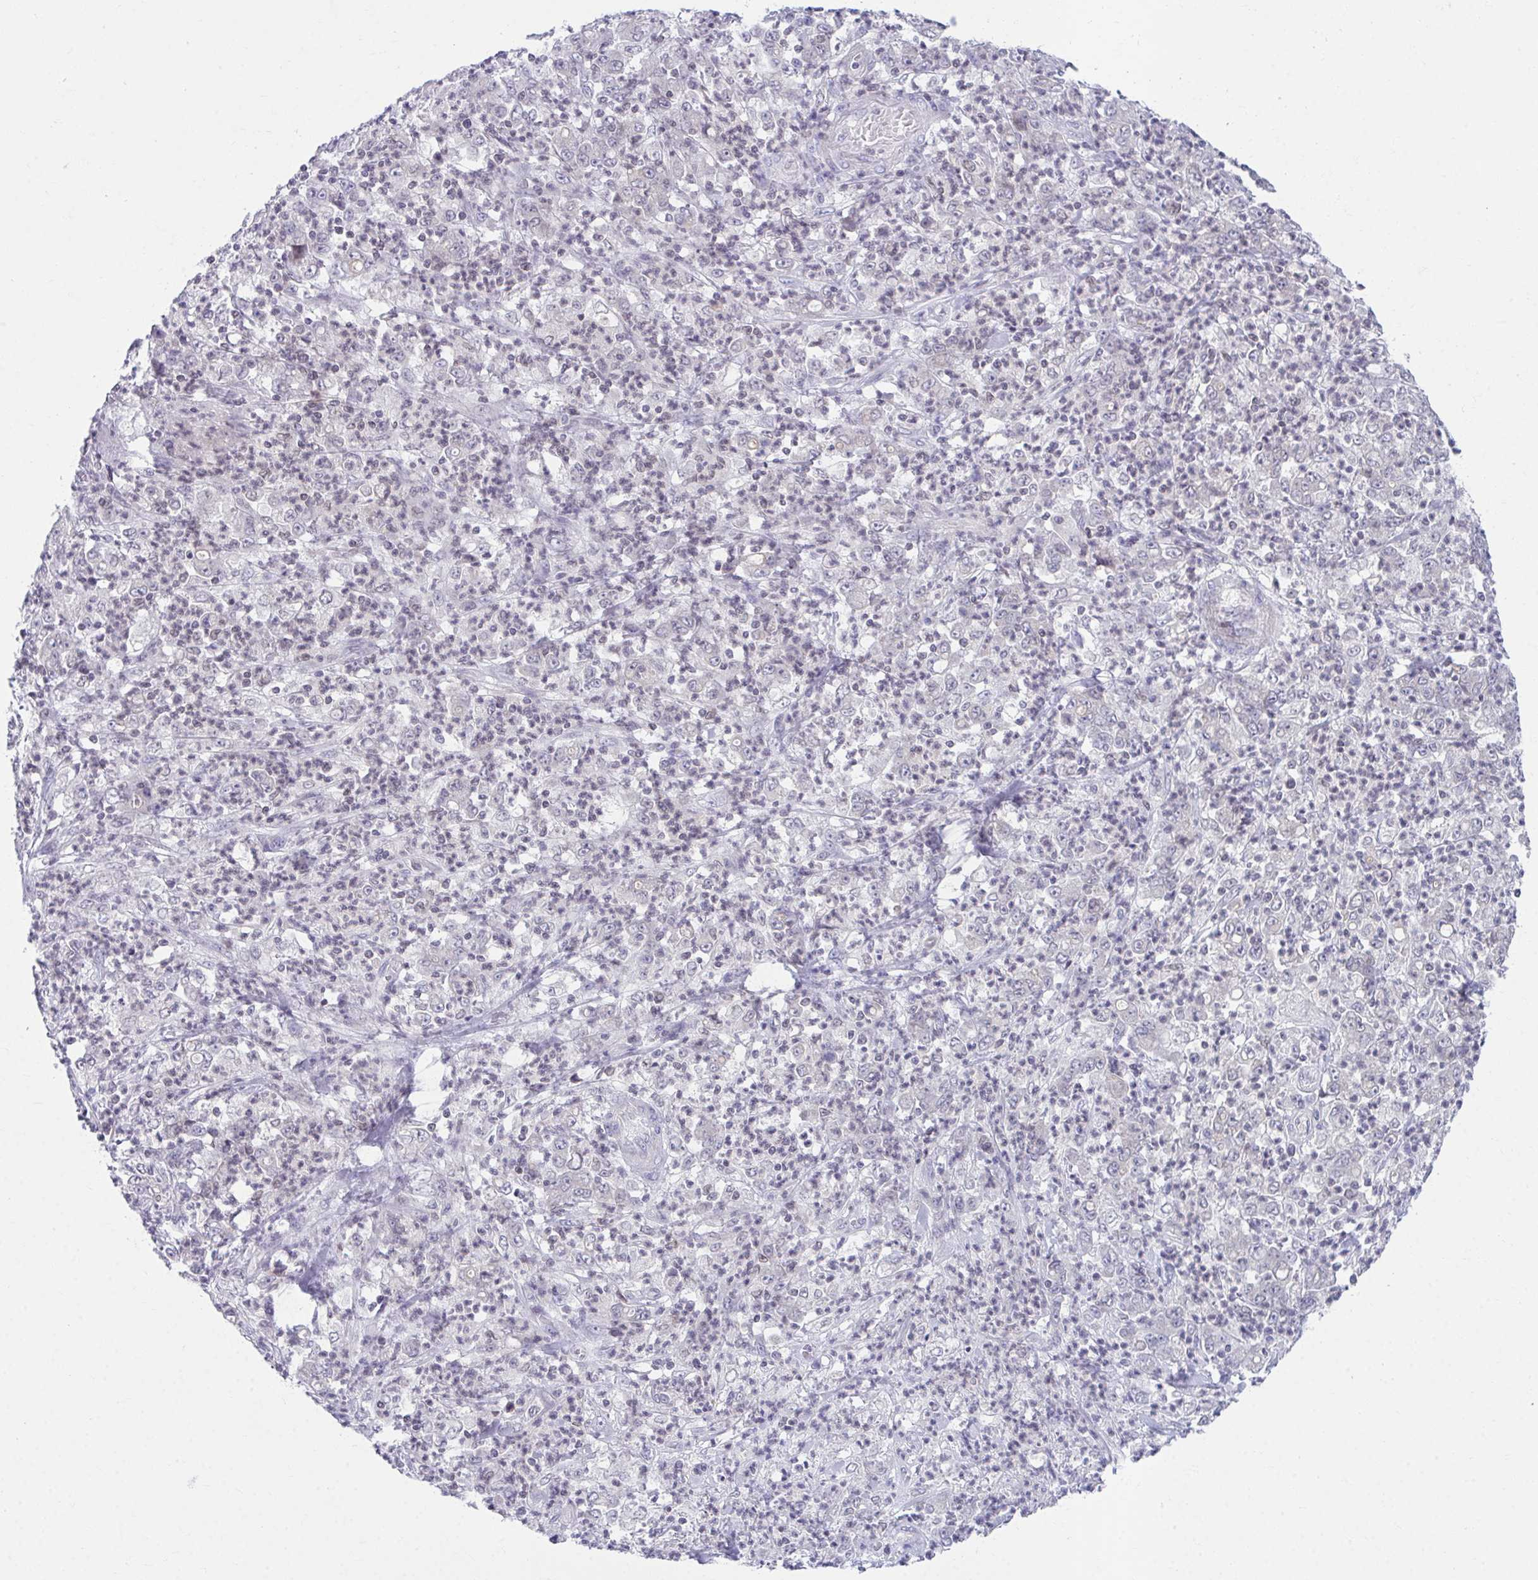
{"staining": {"intensity": "negative", "quantity": "none", "location": "none"}, "tissue": "stomach cancer", "cell_type": "Tumor cells", "image_type": "cancer", "snomed": [{"axis": "morphology", "description": "Adenocarcinoma, NOS"}, {"axis": "topography", "description": "Stomach, lower"}], "caption": "This photomicrograph is of stomach cancer (adenocarcinoma) stained with IHC to label a protein in brown with the nuclei are counter-stained blue. There is no staining in tumor cells.", "gene": "OR7A5", "patient": {"sex": "female", "age": 71}}